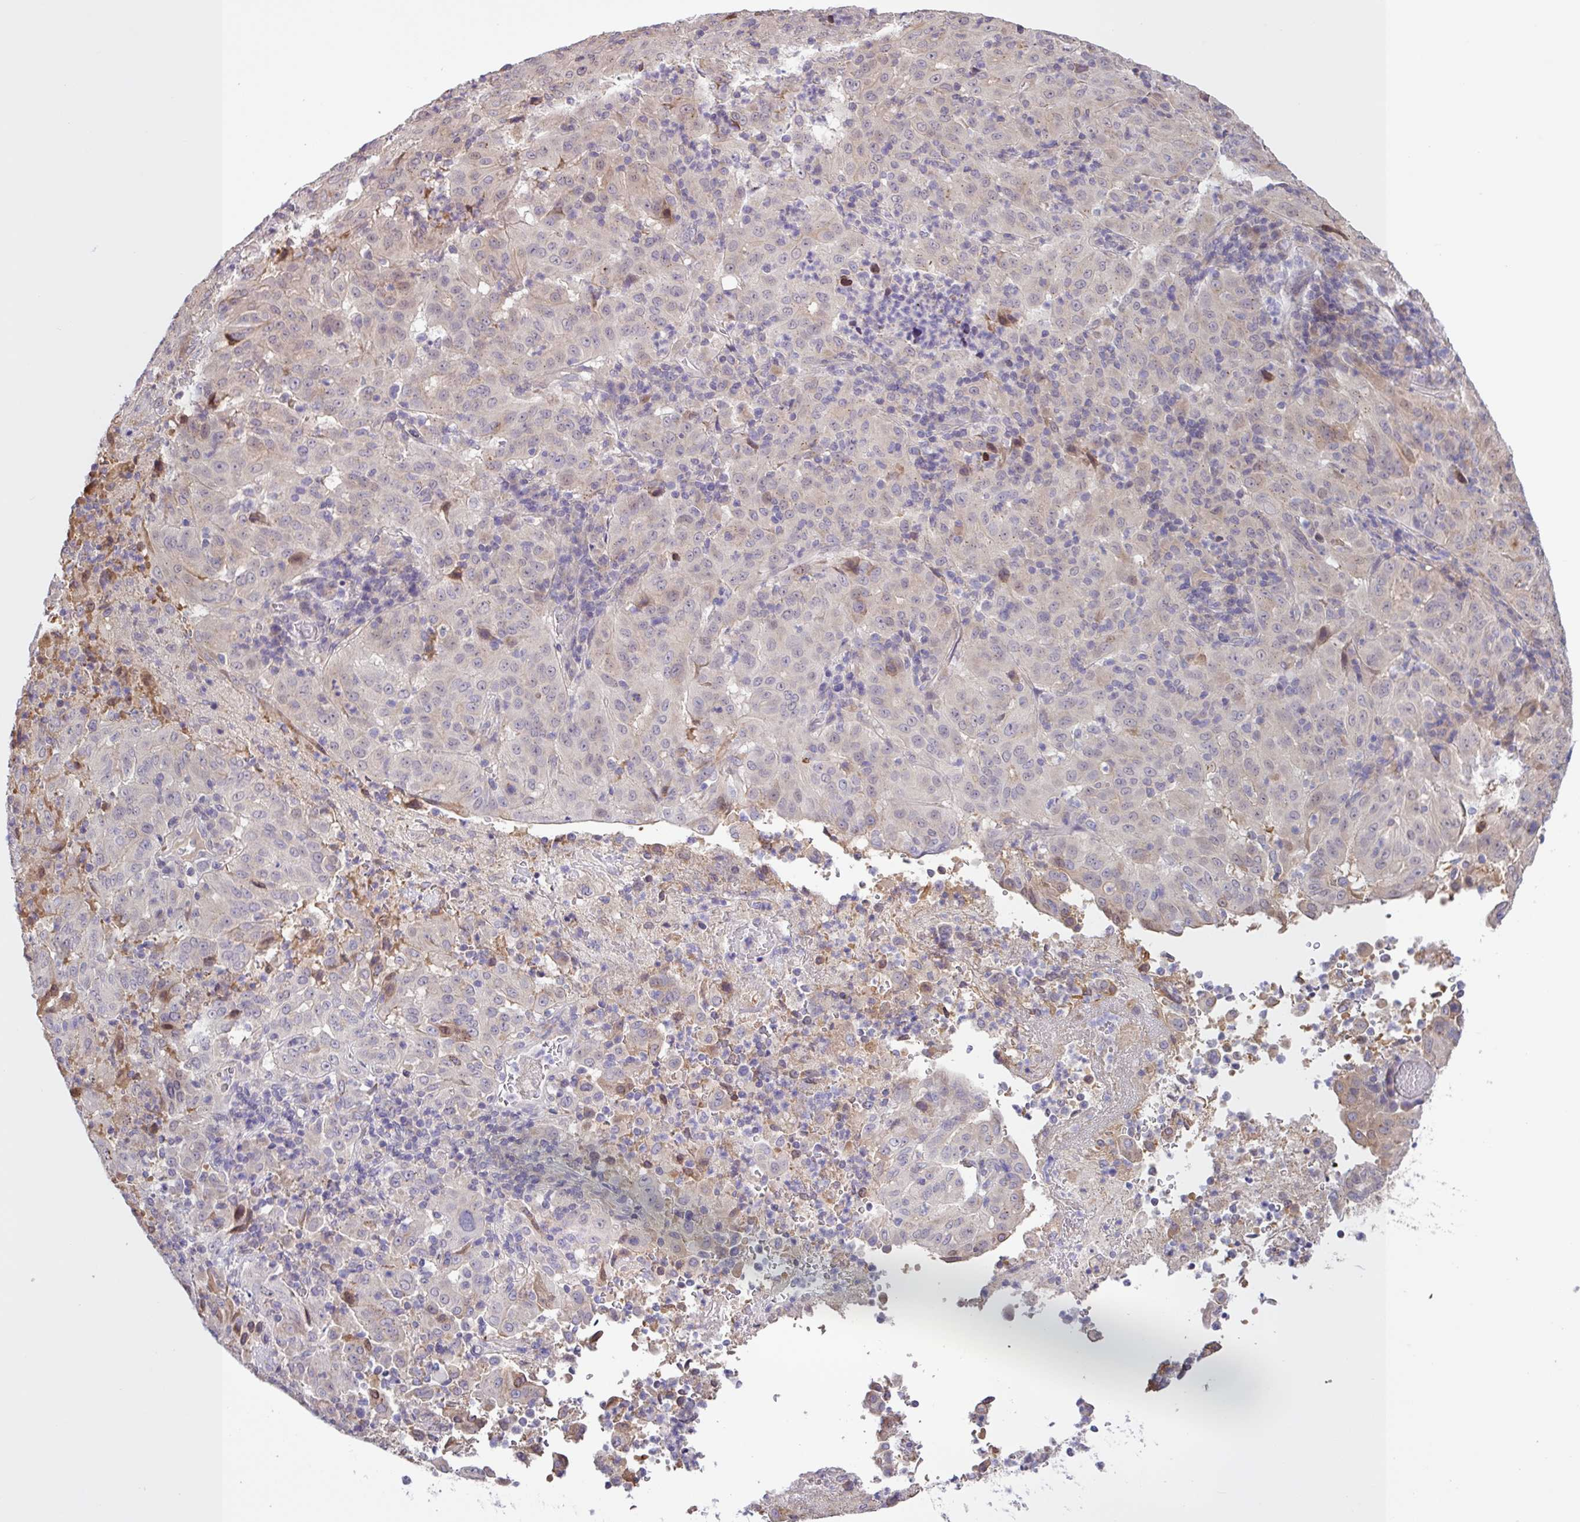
{"staining": {"intensity": "negative", "quantity": "none", "location": "none"}, "tissue": "pancreatic cancer", "cell_type": "Tumor cells", "image_type": "cancer", "snomed": [{"axis": "morphology", "description": "Adenocarcinoma, NOS"}, {"axis": "topography", "description": "Pancreas"}], "caption": "A histopathology image of pancreatic adenocarcinoma stained for a protein reveals no brown staining in tumor cells.", "gene": "SFTPB", "patient": {"sex": "male", "age": 63}}